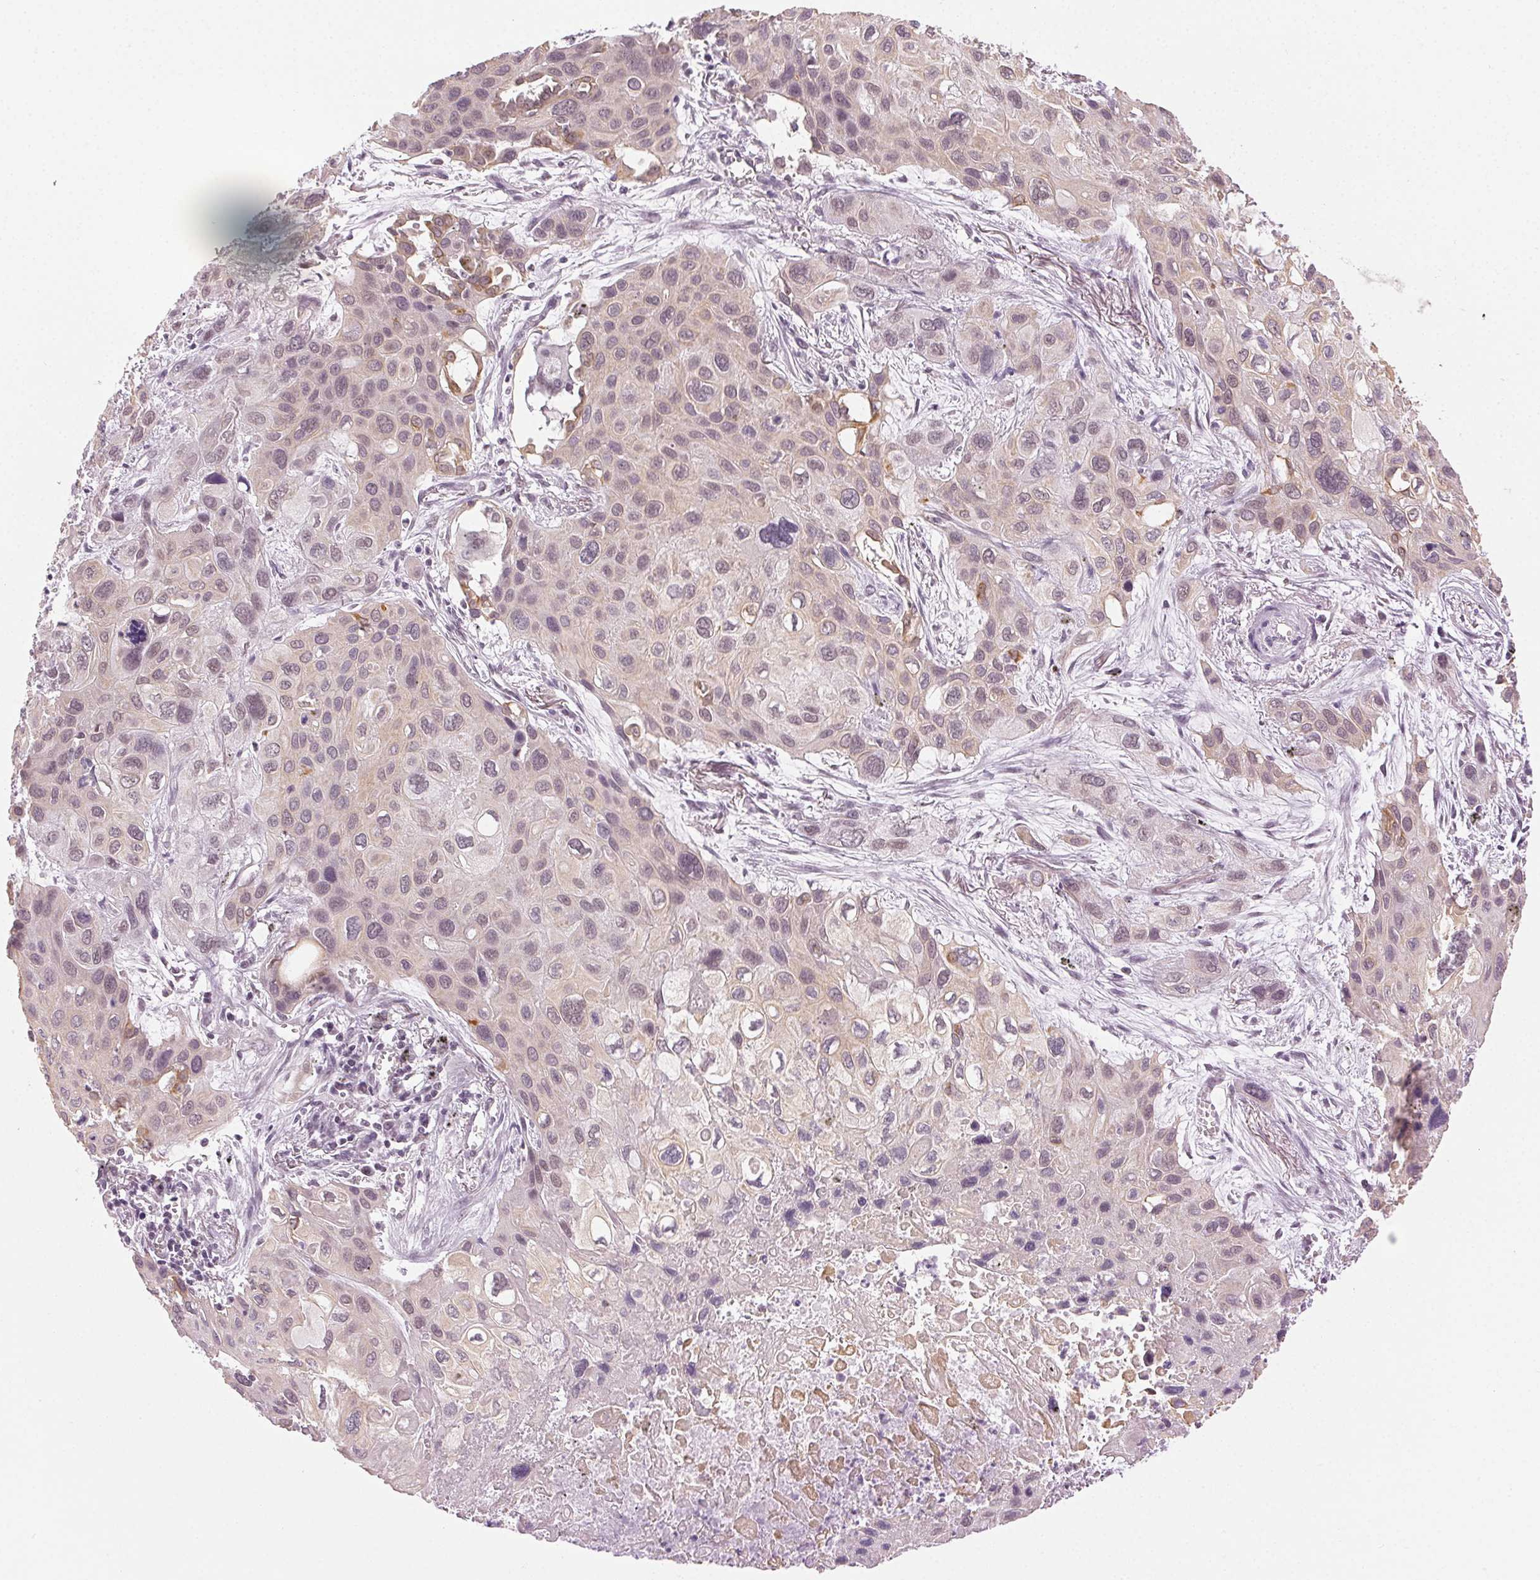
{"staining": {"intensity": "weak", "quantity": "<25%", "location": "nuclear"}, "tissue": "lung cancer", "cell_type": "Tumor cells", "image_type": "cancer", "snomed": [{"axis": "morphology", "description": "Squamous cell carcinoma, NOS"}, {"axis": "morphology", "description": "Squamous cell carcinoma, metastatic, NOS"}, {"axis": "topography", "description": "Lung"}], "caption": "Lung cancer (squamous cell carcinoma) was stained to show a protein in brown. There is no significant staining in tumor cells.", "gene": "AIF1L", "patient": {"sex": "male", "age": 59}}